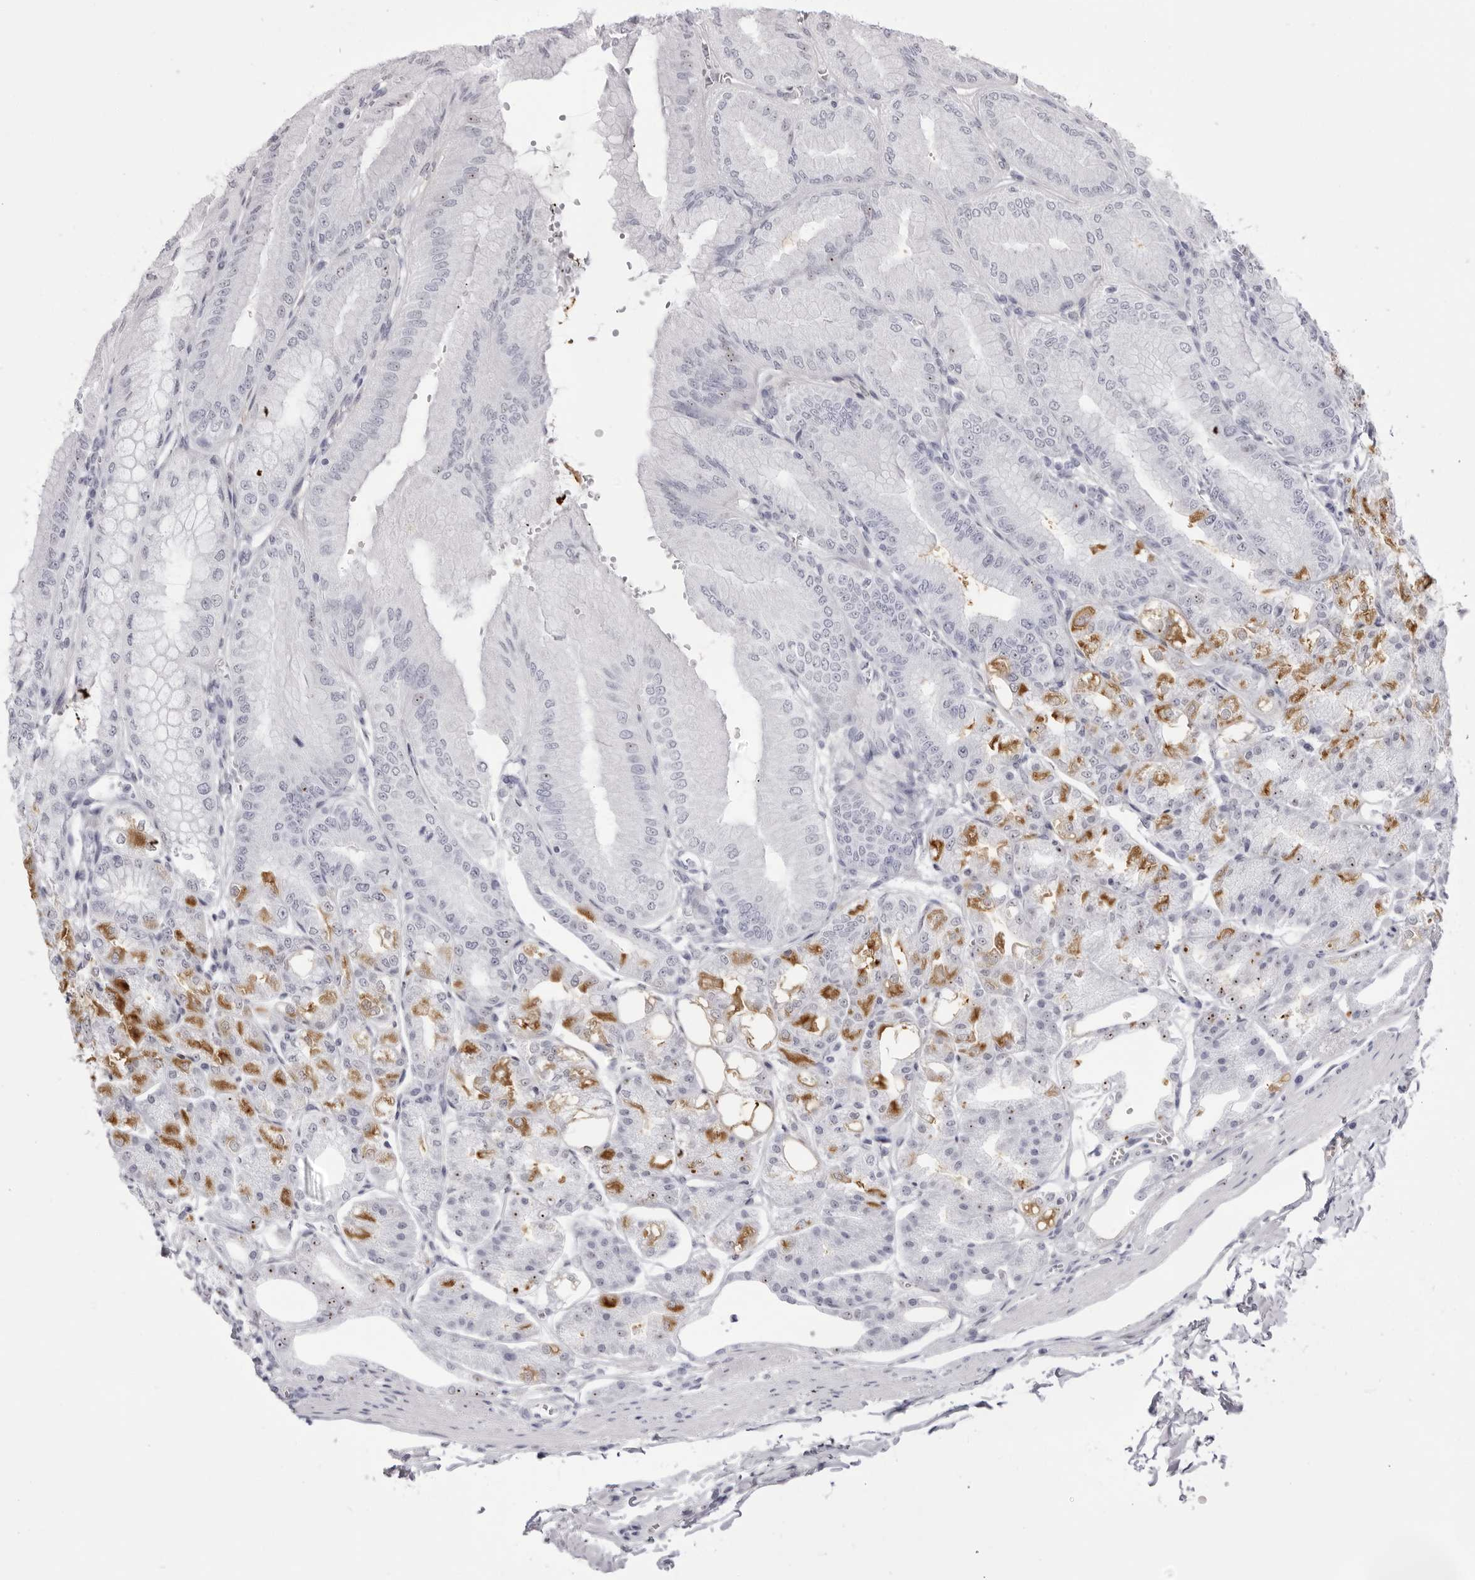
{"staining": {"intensity": "moderate", "quantity": "25%-75%", "location": "cytoplasmic/membranous"}, "tissue": "stomach", "cell_type": "Glandular cells", "image_type": "normal", "snomed": [{"axis": "morphology", "description": "Normal tissue, NOS"}, {"axis": "topography", "description": "Stomach, lower"}], "caption": "Approximately 25%-75% of glandular cells in normal stomach demonstrate moderate cytoplasmic/membranous protein positivity as visualized by brown immunohistochemical staining.", "gene": "TMOD4", "patient": {"sex": "male", "age": 71}}